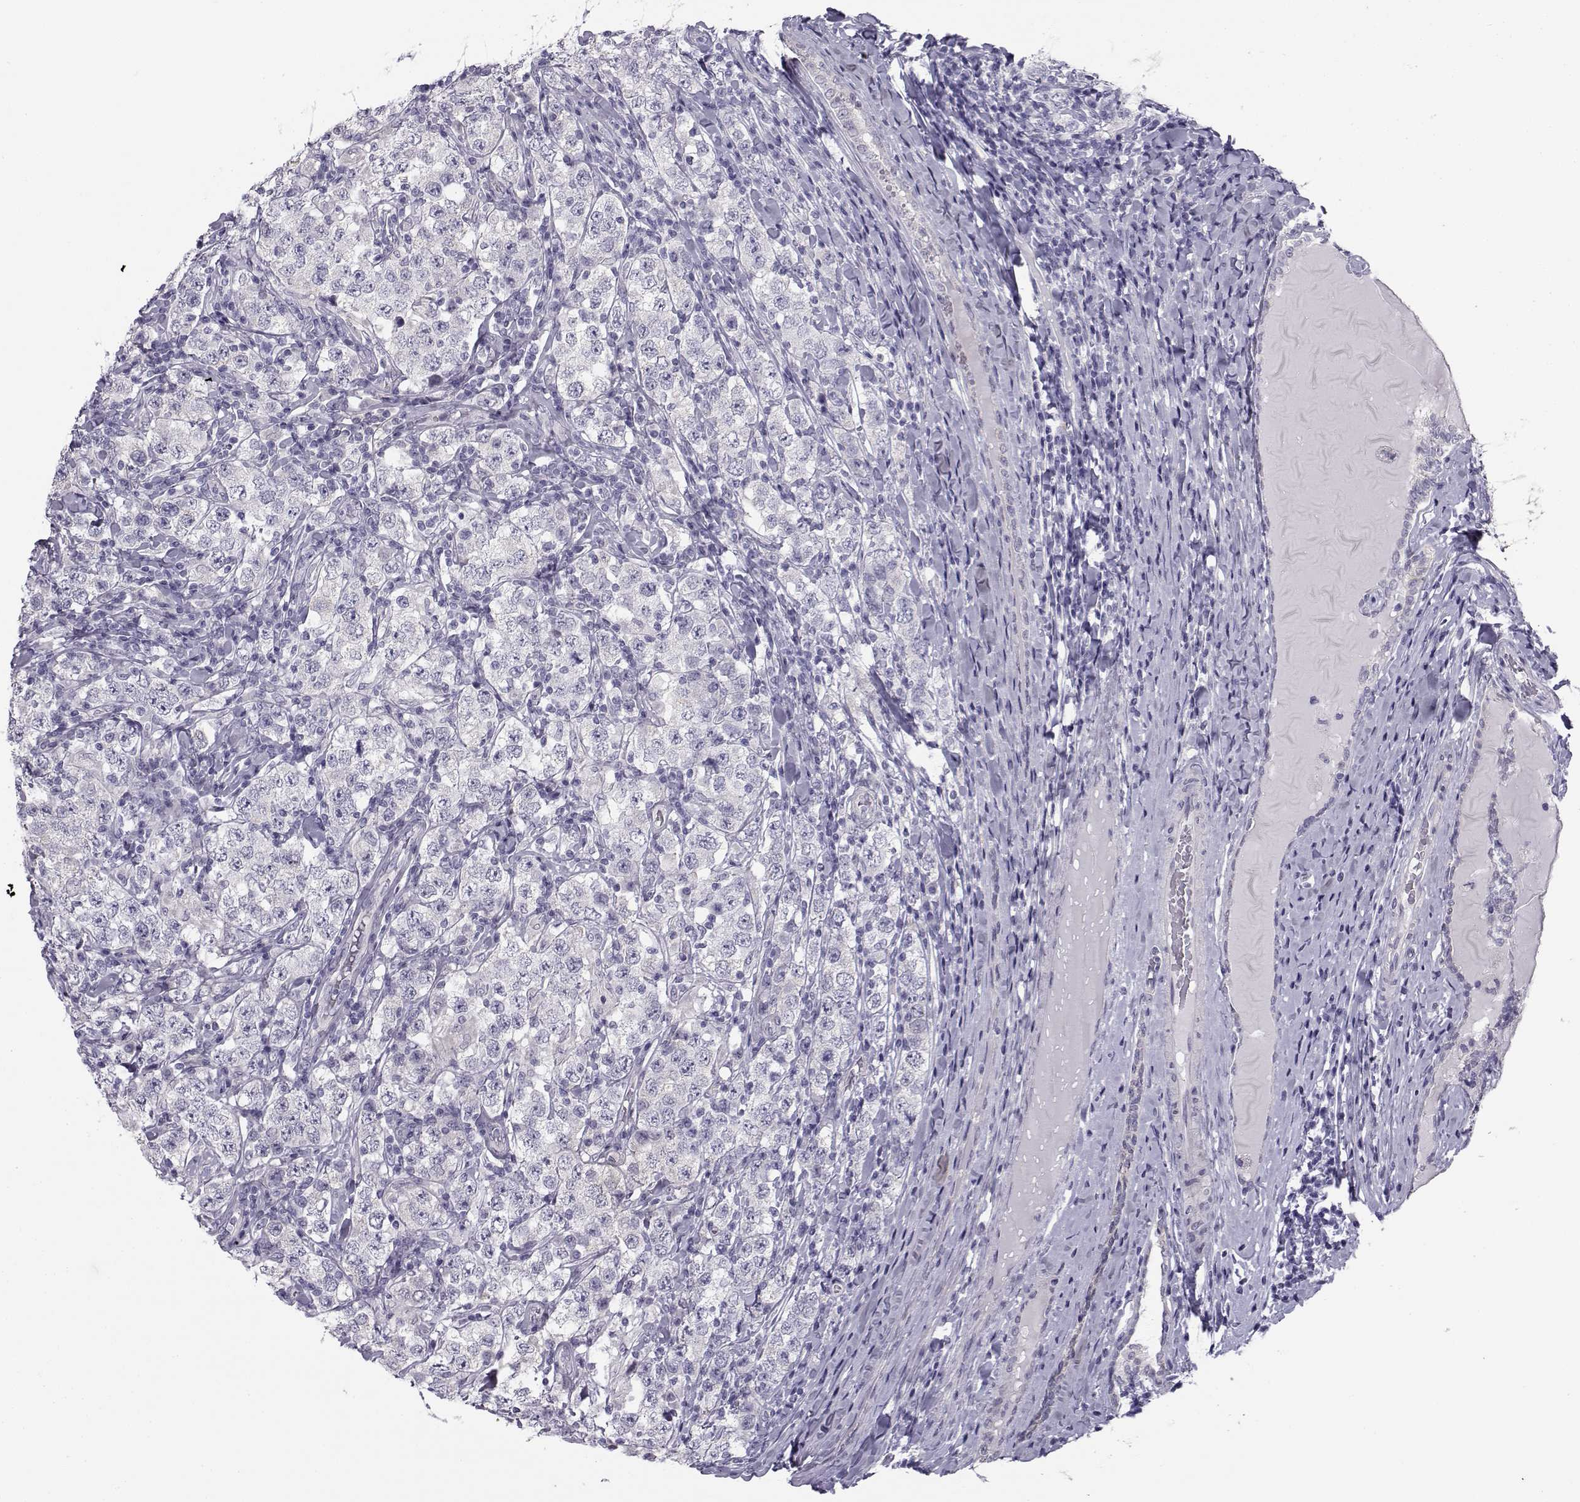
{"staining": {"intensity": "negative", "quantity": "none", "location": "none"}, "tissue": "testis cancer", "cell_type": "Tumor cells", "image_type": "cancer", "snomed": [{"axis": "morphology", "description": "Seminoma, NOS"}, {"axis": "morphology", "description": "Carcinoma, Embryonal, NOS"}, {"axis": "topography", "description": "Testis"}], "caption": "Human testis cancer (embryonal carcinoma) stained for a protein using immunohistochemistry displays no expression in tumor cells.", "gene": "KCNMB4", "patient": {"sex": "male", "age": 41}}